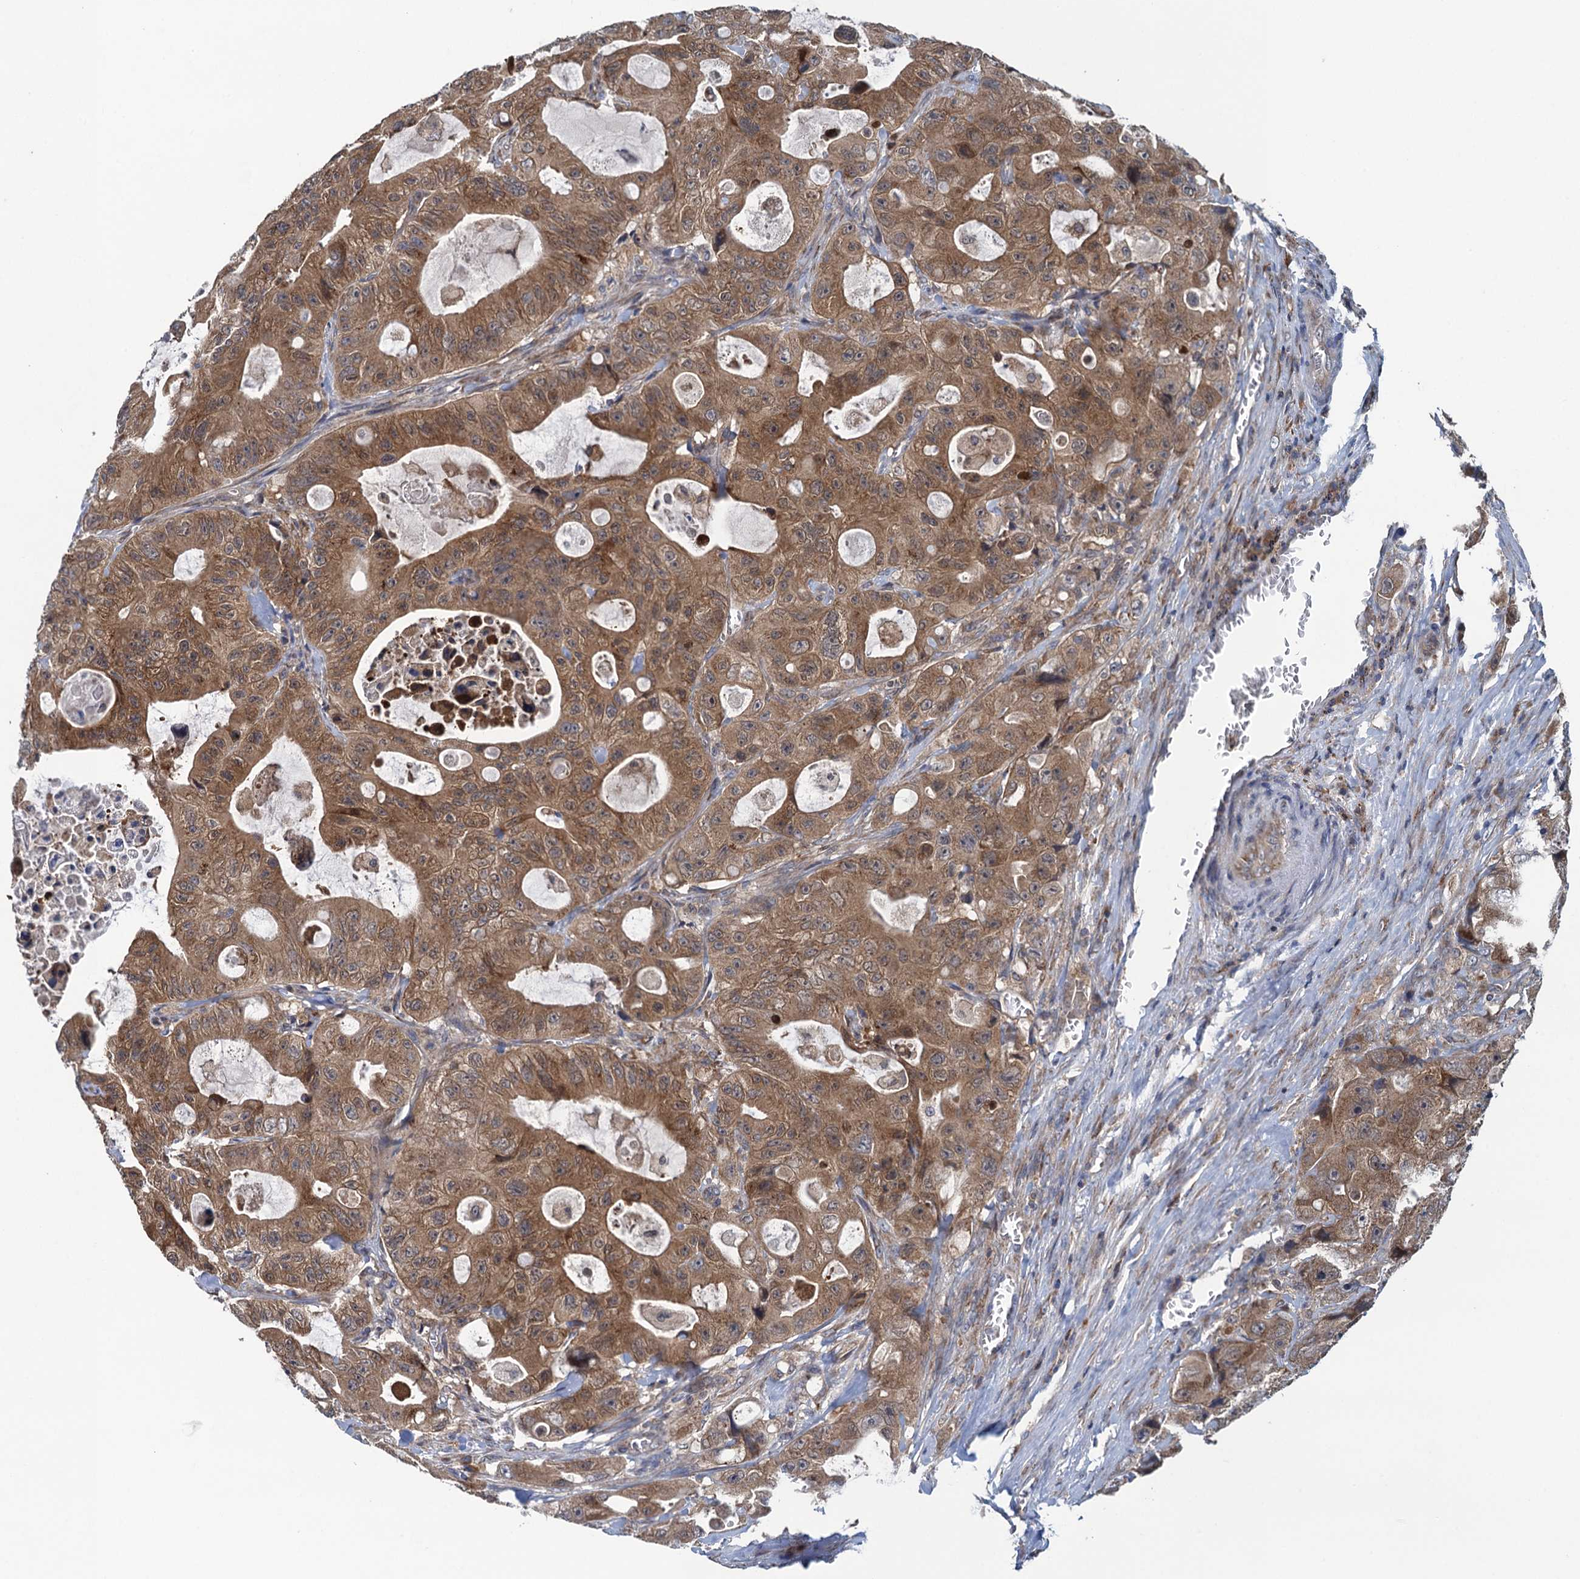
{"staining": {"intensity": "moderate", "quantity": ">75%", "location": "cytoplasmic/membranous"}, "tissue": "colorectal cancer", "cell_type": "Tumor cells", "image_type": "cancer", "snomed": [{"axis": "morphology", "description": "Adenocarcinoma, NOS"}, {"axis": "topography", "description": "Colon"}], "caption": "IHC (DAB (3,3'-diaminobenzidine)) staining of adenocarcinoma (colorectal) reveals moderate cytoplasmic/membranous protein expression in approximately >75% of tumor cells.", "gene": "CNTN5", "patient": {"sex": "female", "age": 46}}